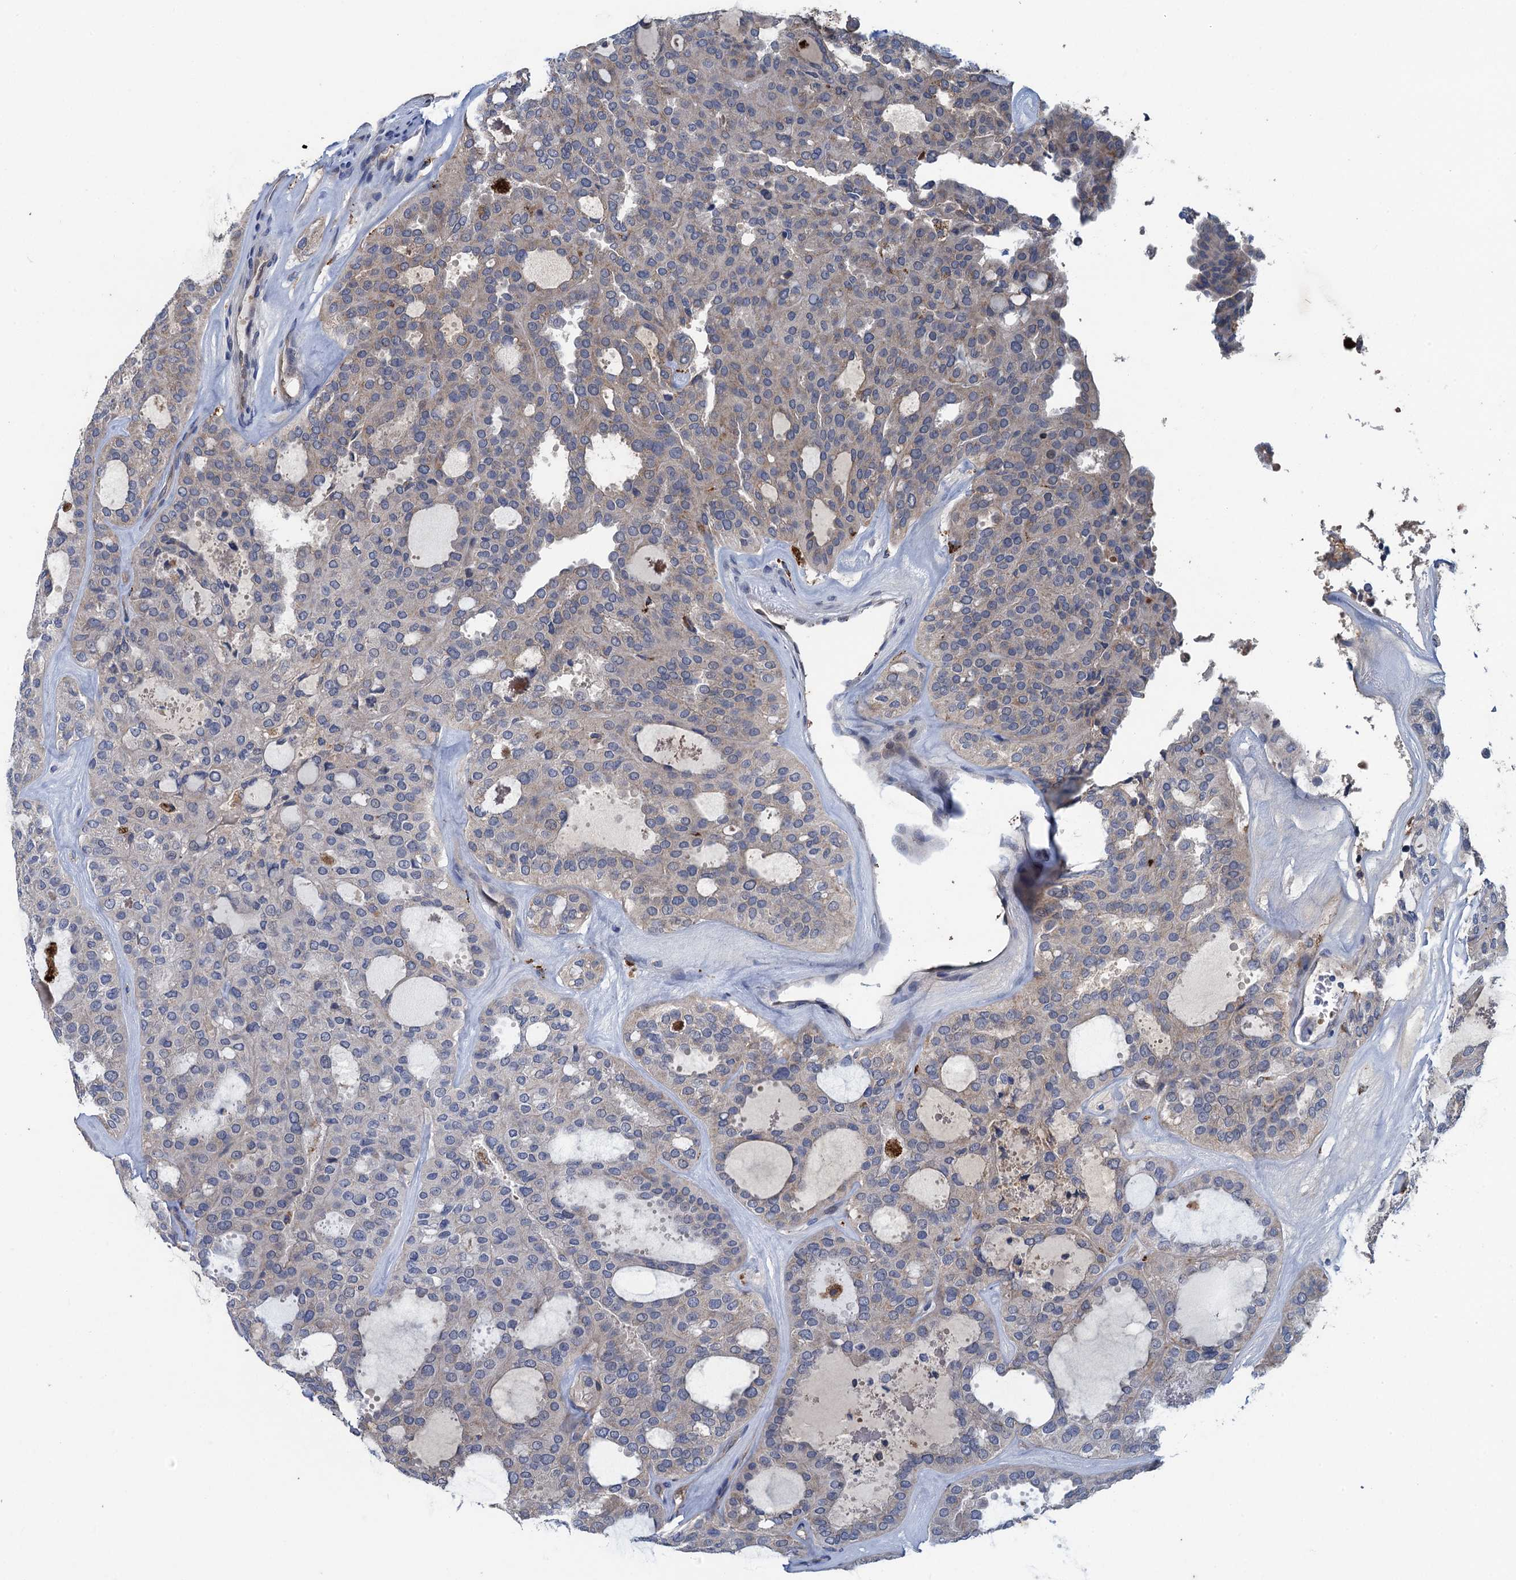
{"staining": {"intensity": "negative", "quantity": "none", "location": "none"}, "tissue": "thyroid cancer", "cell_type": "Tumor cells", "image_type": "cancer", "snomed": [{"axis": "morphology", "description": "Follicular adenoma carcinoma, NOS"}, {"axis": "topography", "description": "Thyroid gland"}], "caption": "Protein analysis of thyroid follicular adenoma carcinoma reveals no significant staining in tumor cells. Nuclei are stained in blue.", "gene": "KBTBD8", "patient": {"sex": "male", "age": 75}}